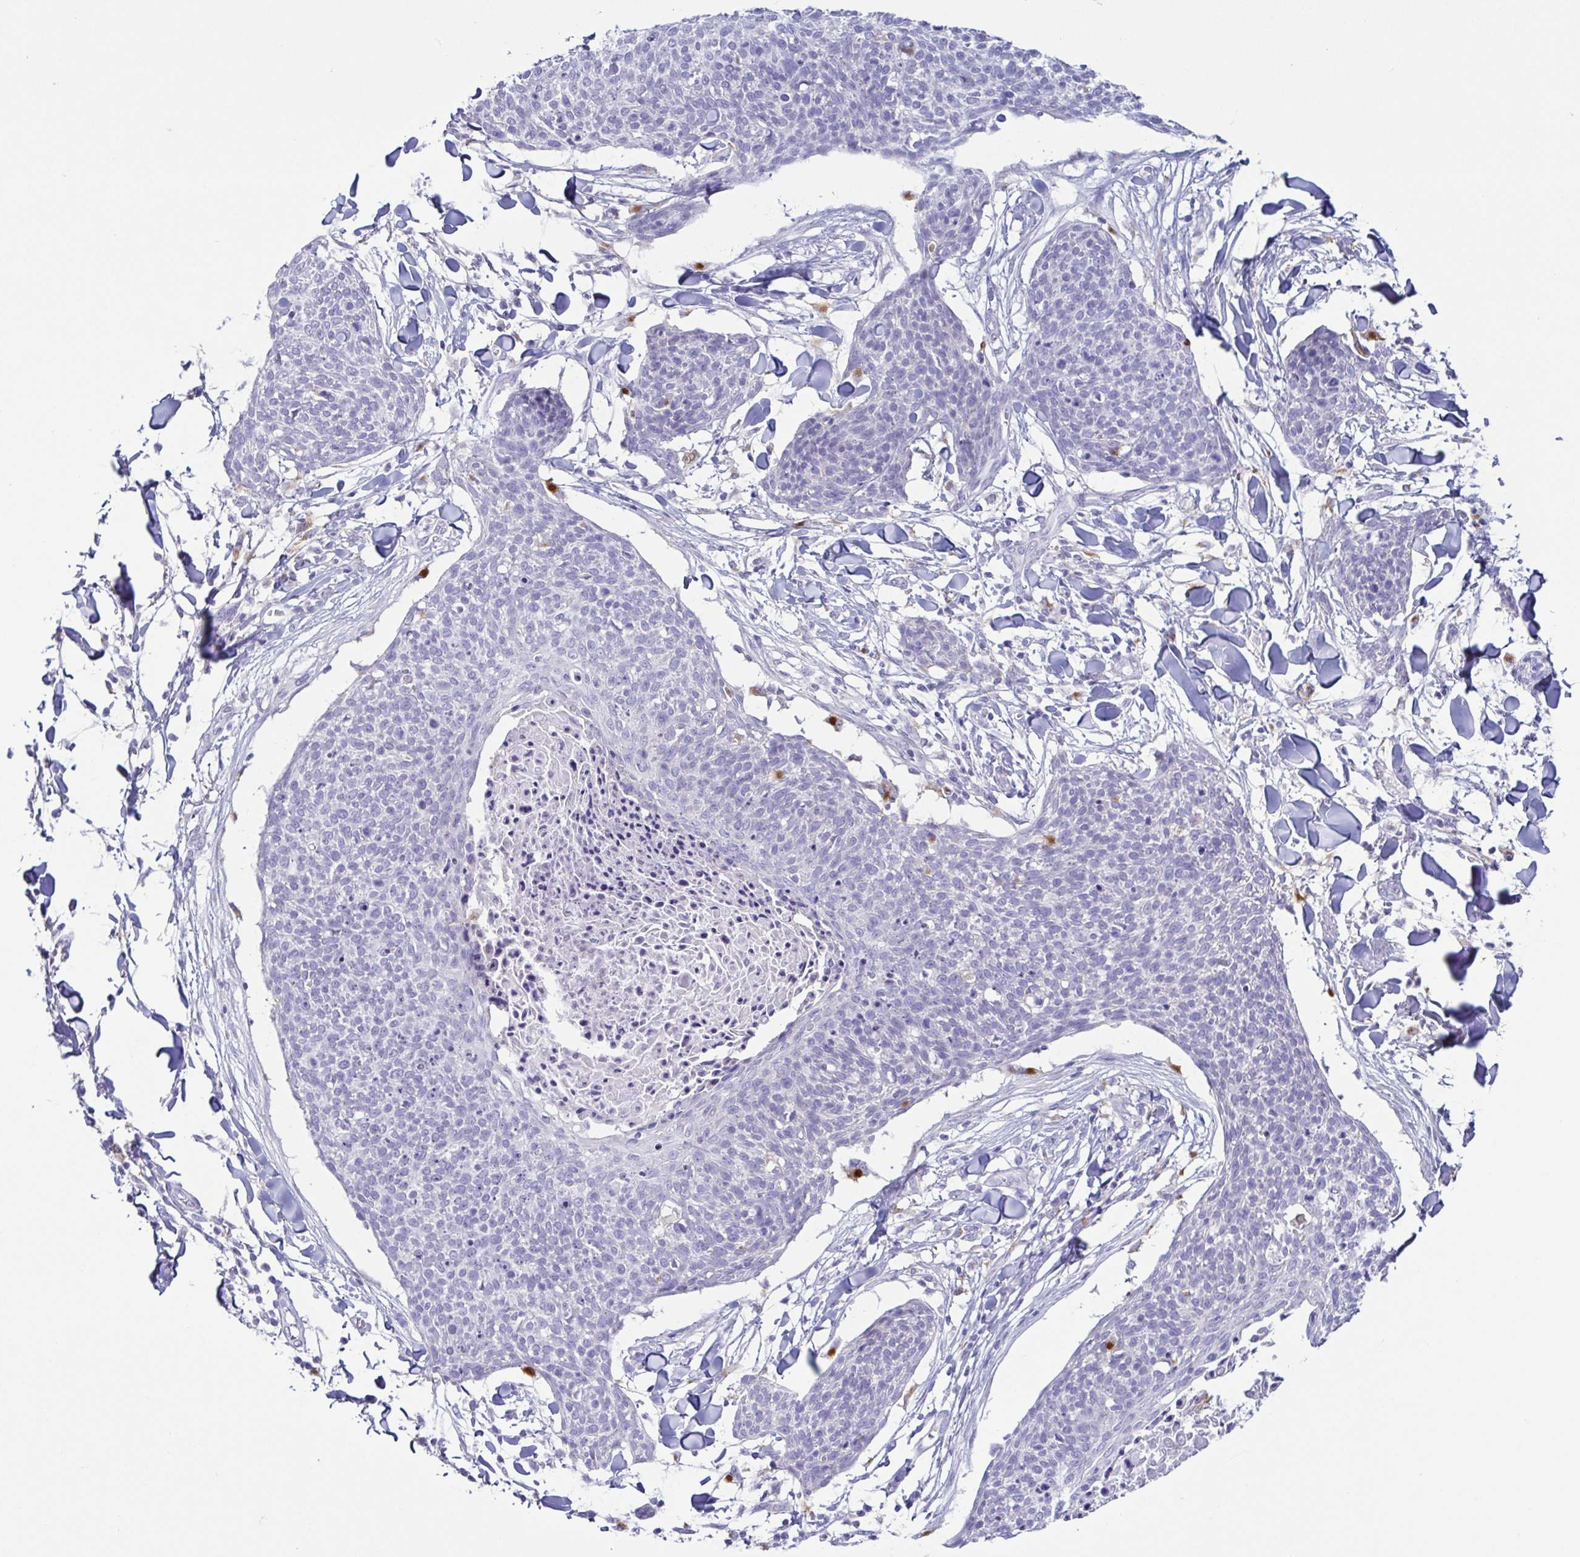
{"staining": {"intensity": "negative", "quantity": "none", "location": "none"}, "tissue": "skin cancer", "cell_type": "Tumor cells", "image_type": "cancer", "snomed": [{"axis": "morphology", "description": "Squamous cell carcinoma, NOS"}, {"axis": "topography", "description": "Skin"}, {"axis": "topography", "description": "Vulva"}], "caption": "Immunohistochemistry (IHC) of human squamous cell carcinoma (skin) reveals no staining in tumor cells. (DAB (3,3'-diaminobenzidine) immunohistochemistry visualized using brightfield microscopy, high magnification).", "gene": "ATP6V1G2", "patient": {"sex": "female", "age": 75}}